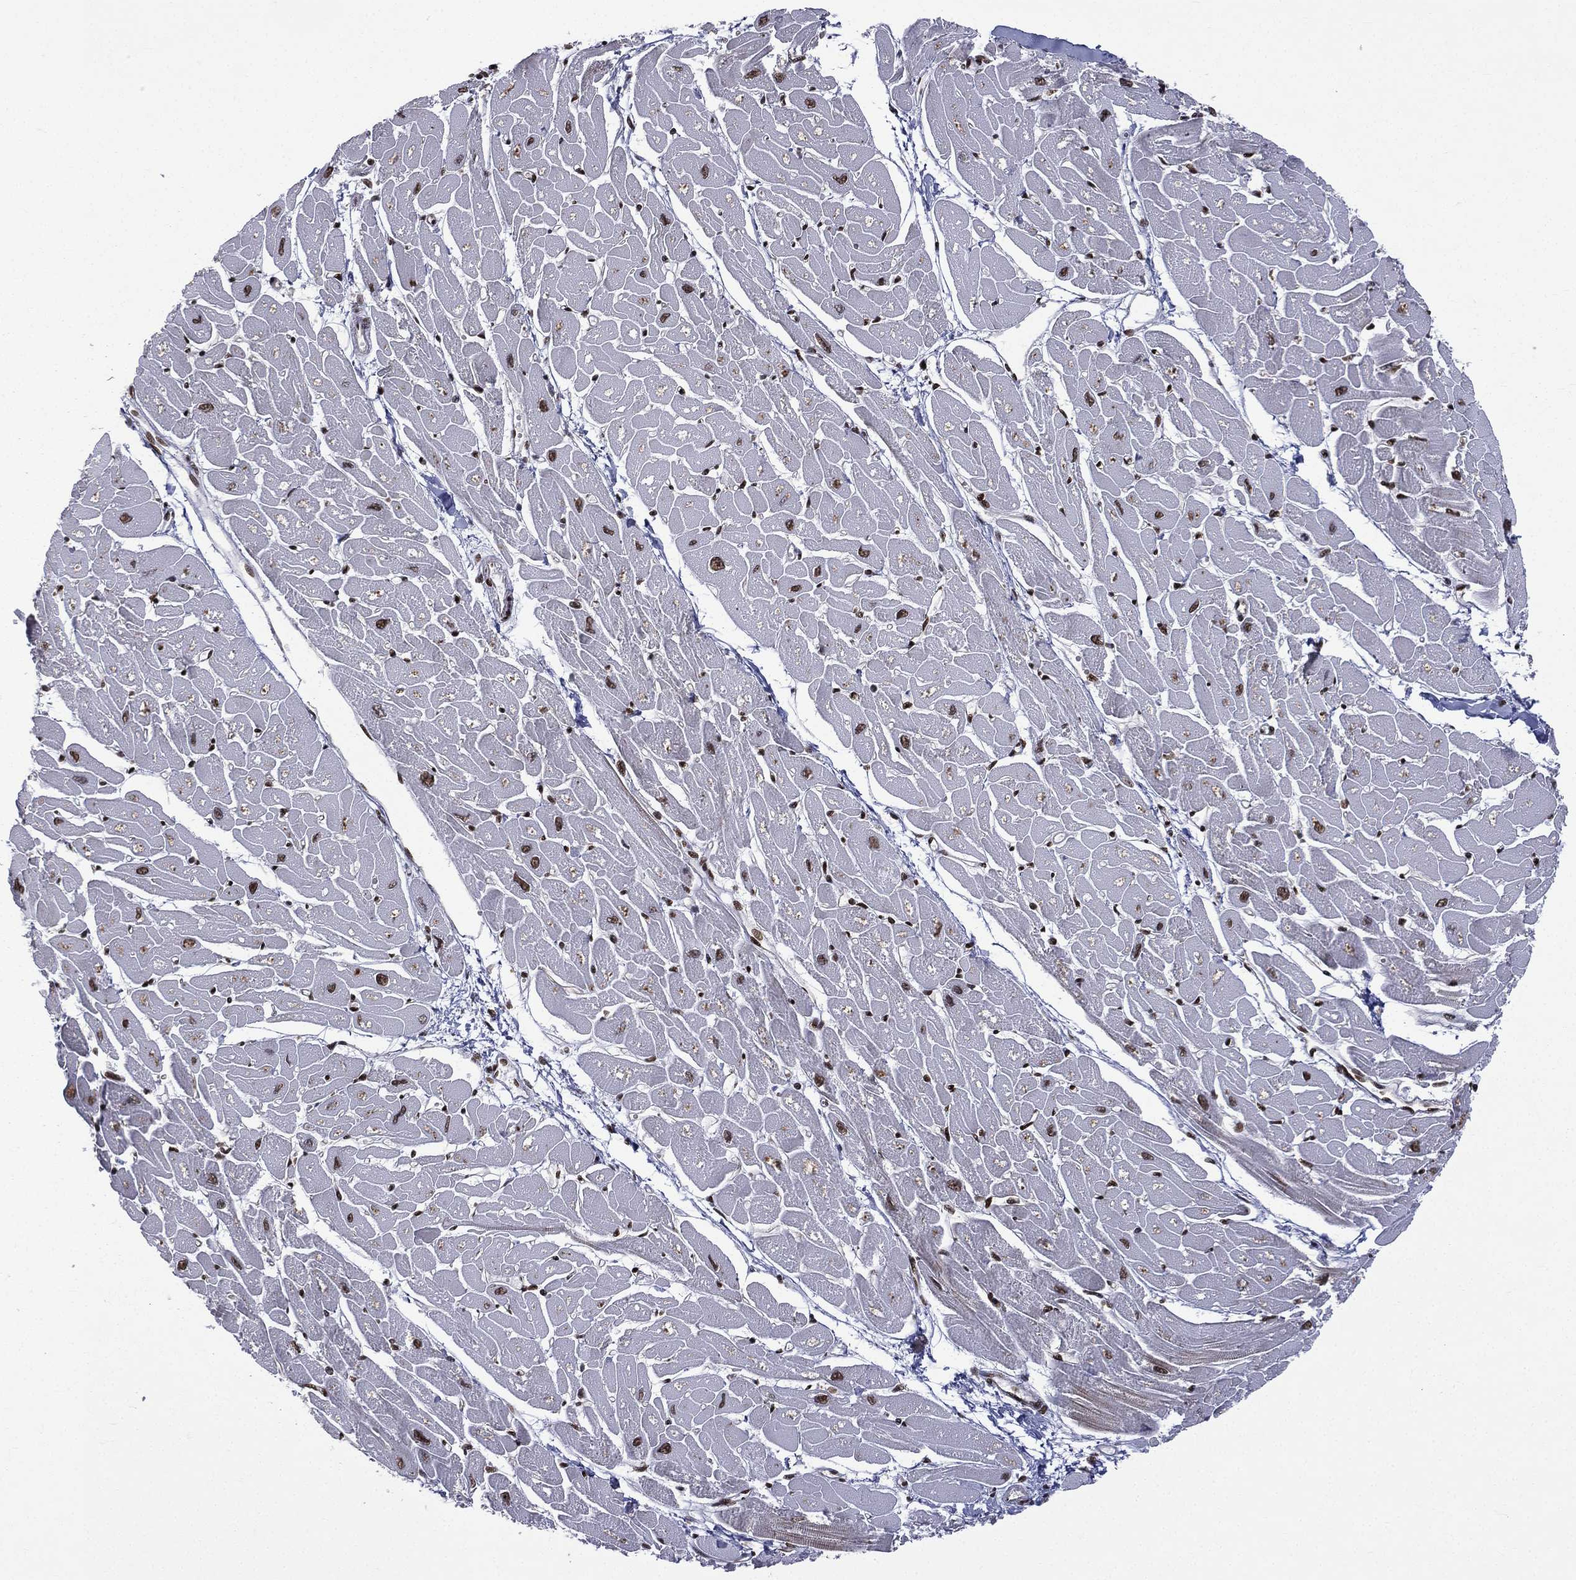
{"staining": {"intensity": "strong", "quantity": ">75%", "location": "nuclear"}, "tissue": "heart muscle", "cell_type": "Cardiomyocytes", "image_type": "normal", "snomed": [{"axis": "morphology", "description": "Normal tissue, NOS"}, {"axis": "topography", "description": "Heart"}], "caption": "A high amount of strong nuclear expression is appreciated in approximately >75% of cardiomyocytes in benign heart muscle.", "gene": "C5orf24", "patient": {"sex": "male", "age": 57}}